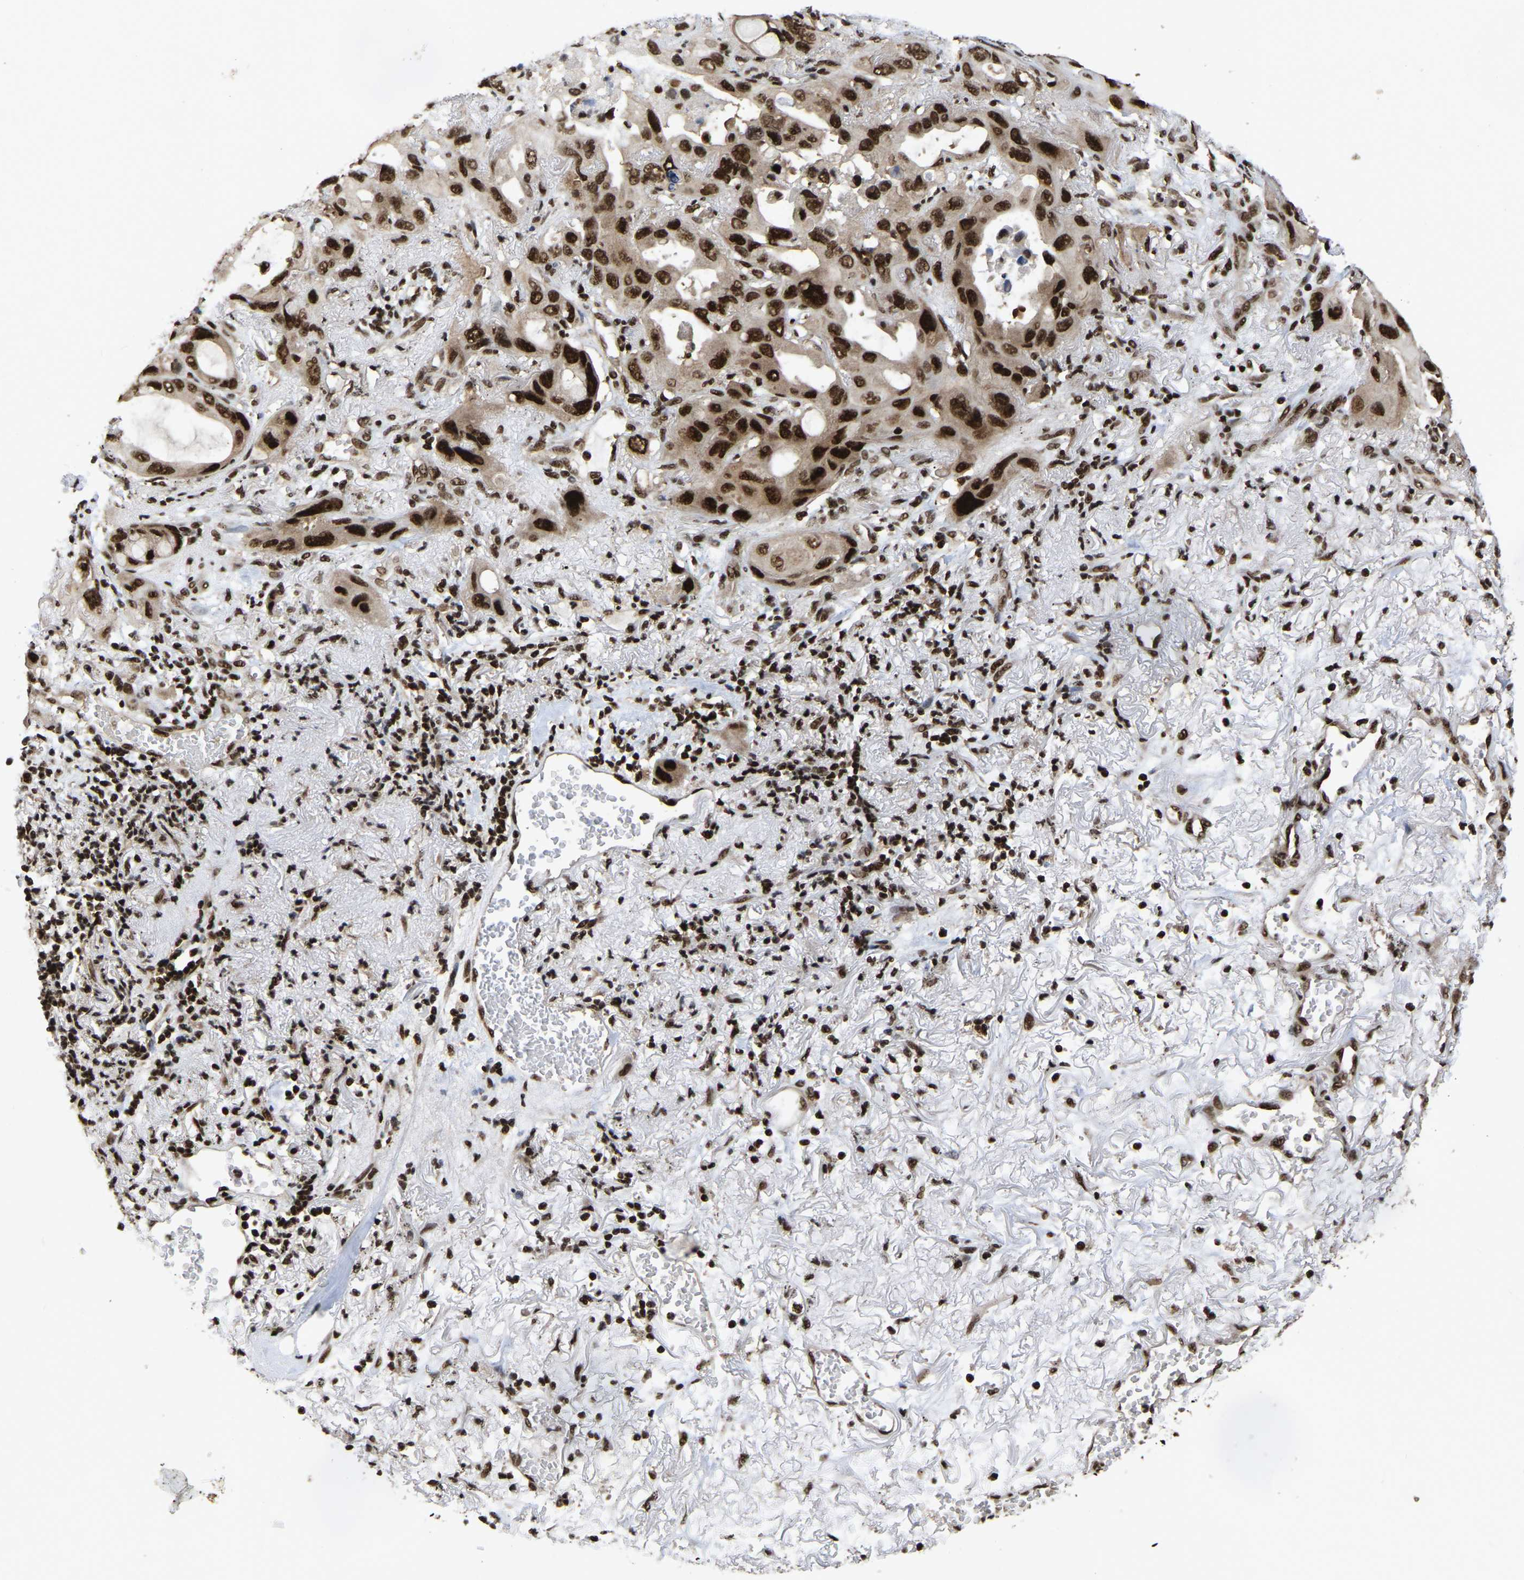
{"staining": {"intensity": "strong", "quantity": ">75%", "location": "nuclear"}, "tissue": "lung cancer", "cell_type": "Tumor cells", "image_type": "cancer", "snomed": [{"axis": "morphology", "description": "Squamous cell carcinoma, NOS"}, {"axis": "topography", "description": "Lung"}], "caption": "Tumor cells exhibit high levels of strong nuclear expression in about >75% of cells in human lung cancer (squamous cell carcinoma).", "gene": "TBL1XR1", "patient": {"sex": "female", "age": 73}}